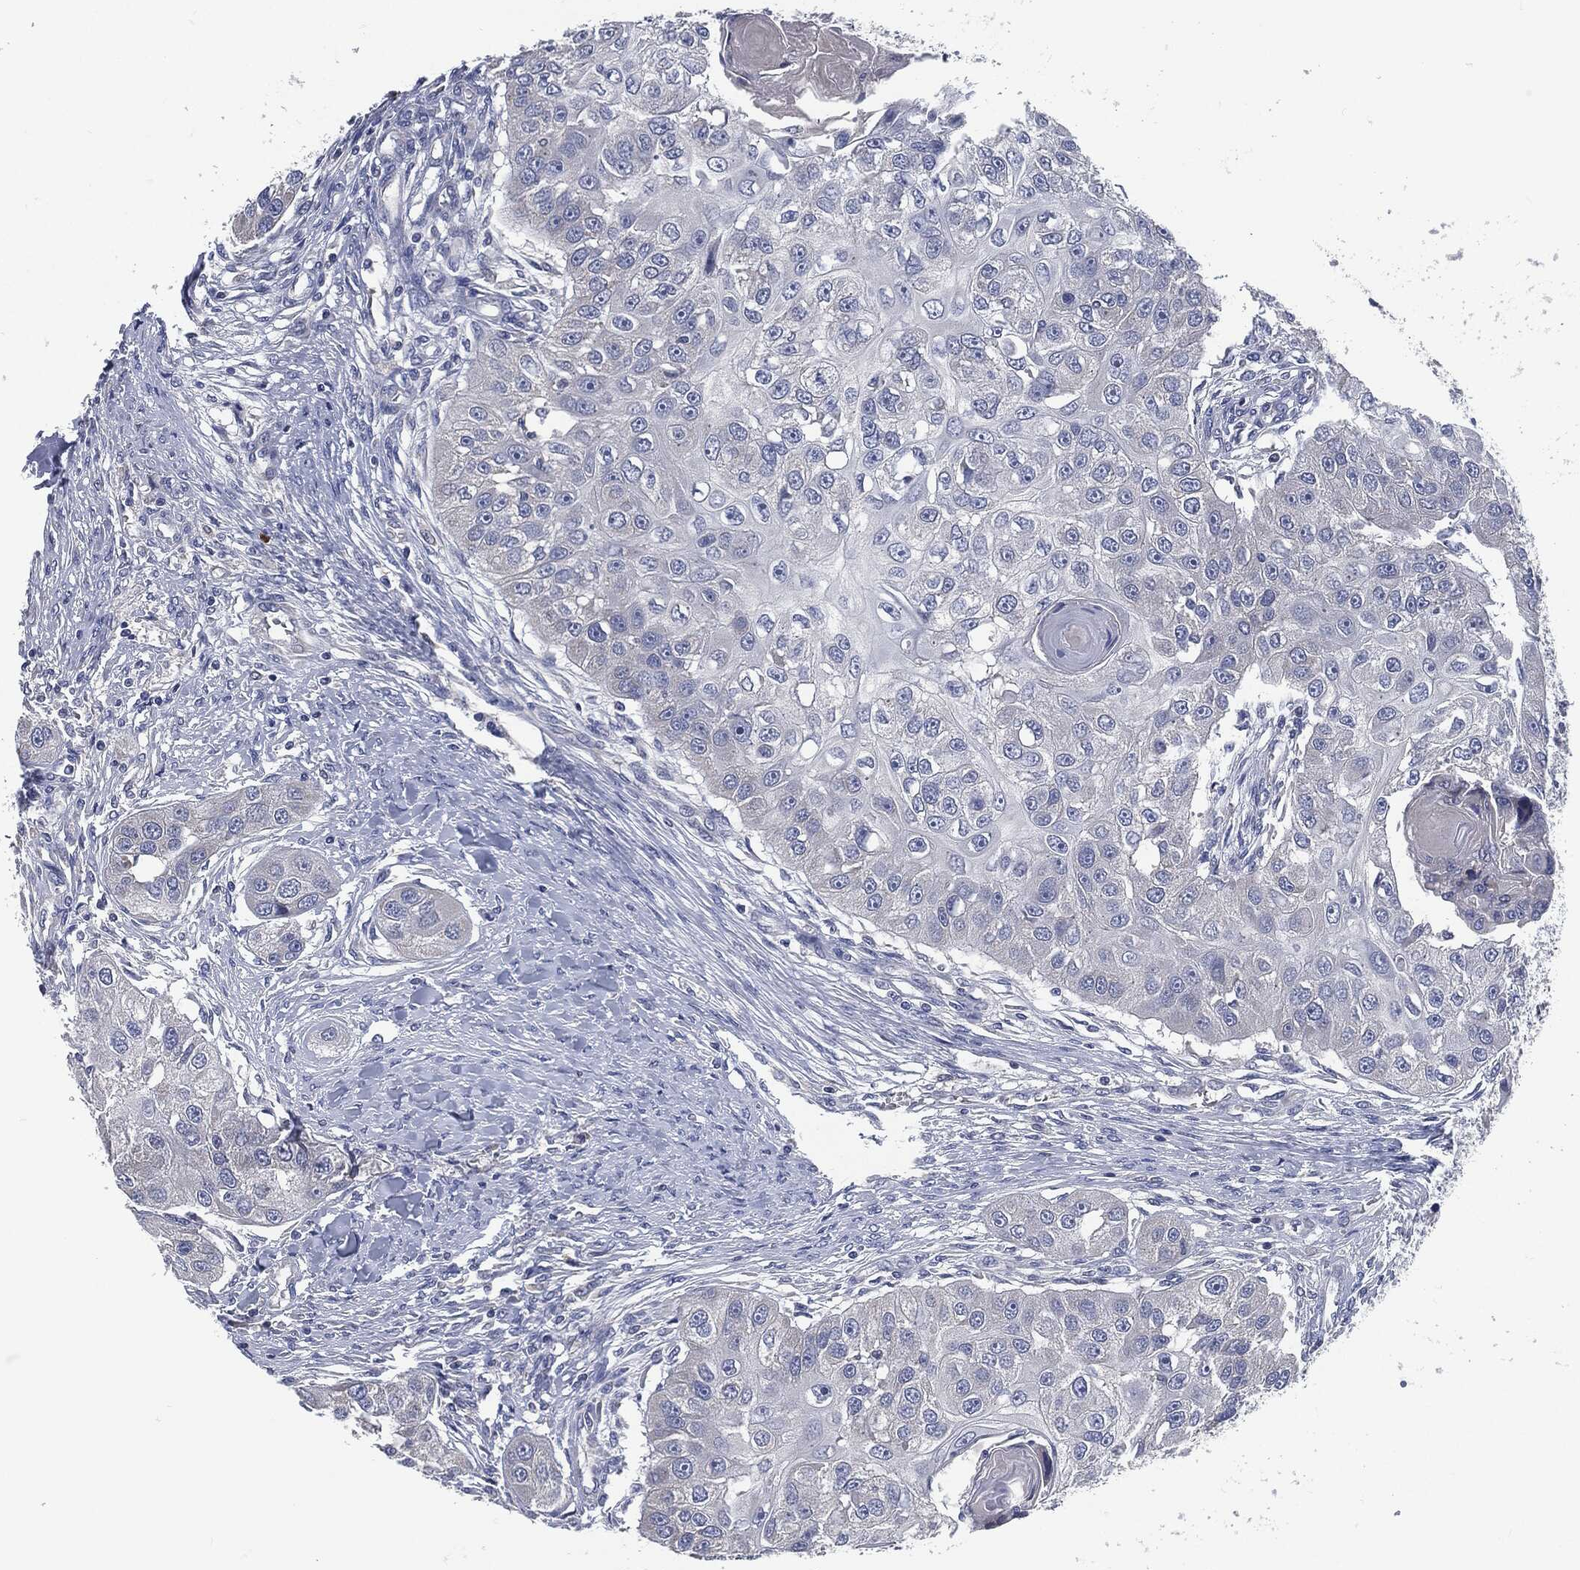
{"staining": {"intensity": "negative", "quantity": "none", "location": "none"}, "tissue": "head and neck cancer", "cell_type": "Tumor cells", "image_type": "cancer", "snomed": [{"axis": "morphology", "description": "Normal tissue, NOS"}, {"axis": "morphology", "description": "Squamous cell carcinoma, NOS"}, {"axis": "topography", "description": "Skeletal muscle"}, {"axis": "topography", "description": "Head-Neck"}], "caption": "Head and neck cancer (squamous cell carcinoma) was stained to show a protein in brown. There is no significant positivity in tumor cells.", "gene": "SIGLEC9", "patient": {"sex": "male", "age": 51}}